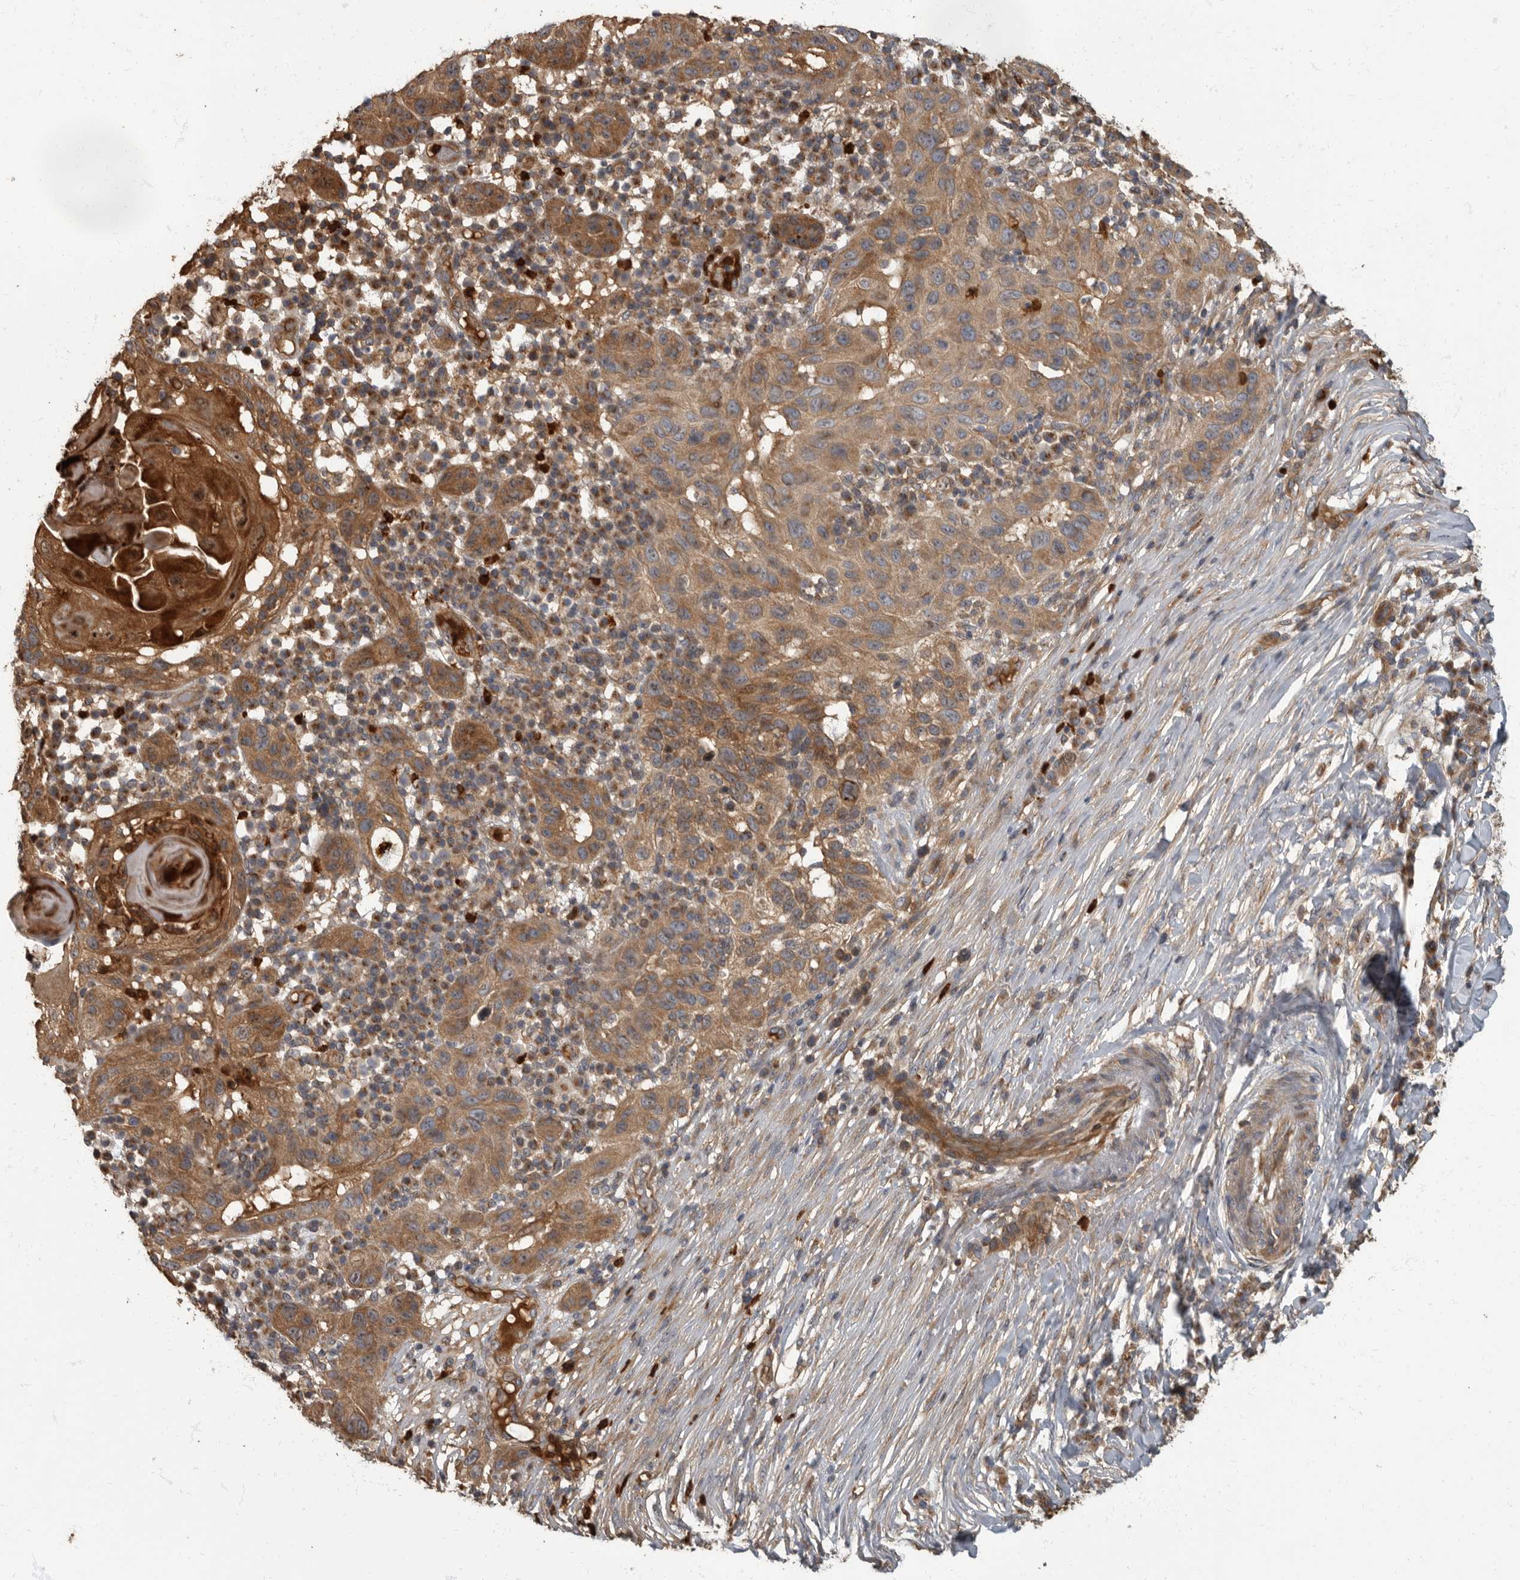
{"staining": {"intensity": "moderate", "quantity": ">75%", "location": "cytoplasmic/membranous"}, "tissue": "skin cancer", "cell_type": "Tumor cells", "image_type": "cancer", "snomed": [{"axis": "morphology", "description": "Normal tissue, NOS"}, {"axis": "morphology", "description": "Squamous cell carcinoma, NOS"}, {"axis": "topography", "description": "Skin"}], "caption": "IHC (DAB) staining of human skin squamous cell carcinoma exhibits moderate cytoplasmic/membranous protein positivity in approximately >75% of tumor cells.", "gene": "DAAM1", "patient": {"sex": "female", "age": 96}}